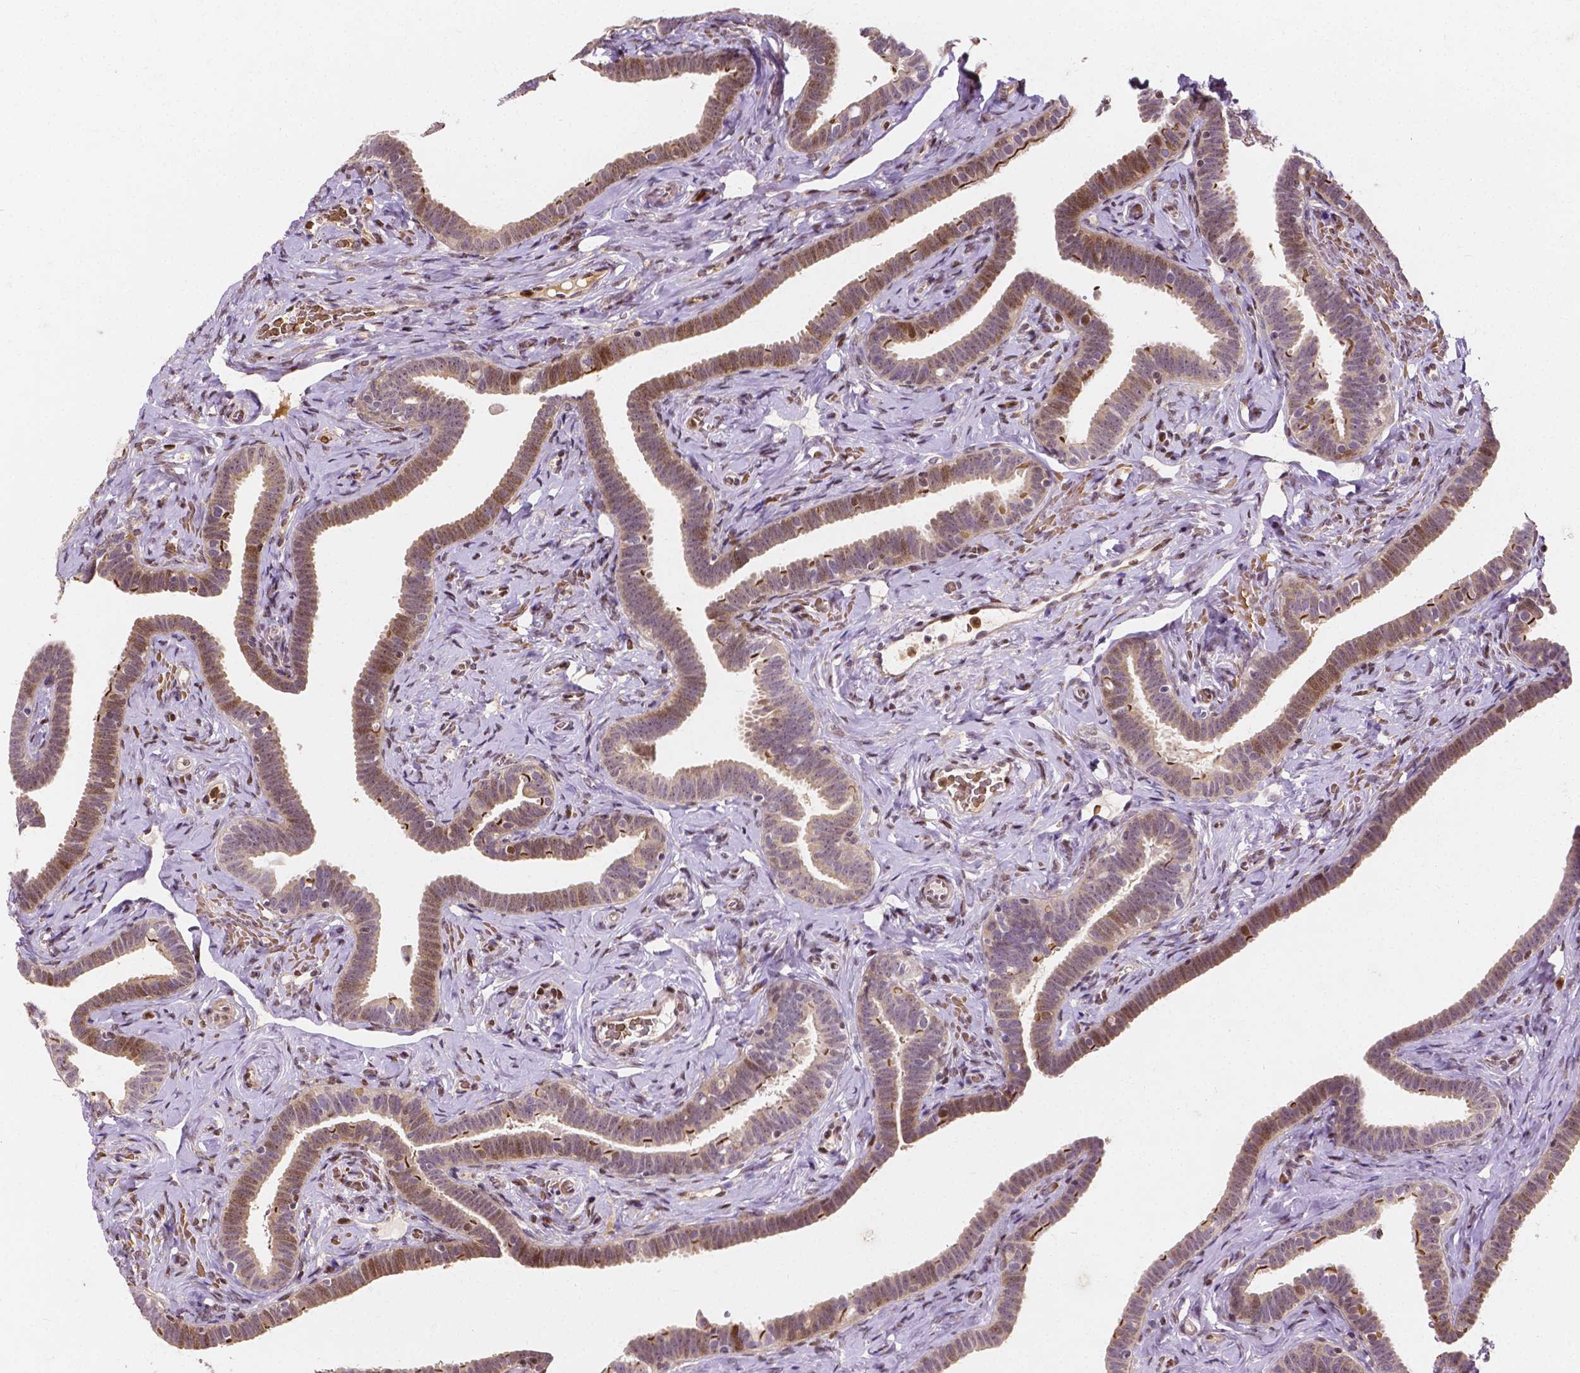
{"staining": {"intensity": "moderate", "quantity": ">75%", "location": "cytoplasmic/membranous"}, "tissue": "fallopian tube", "cell_type": "Glandular cells", "image_type": "normal", "snomed": [{"axis": "morphology", "description": "Normal tissue, NOS"}, {"axis": "topography", "description": "Fallopian tube"}], "caption": "IHC histopathology image of unremarkable fallopian tube stained for a protein (brown), which reveals medium levels of moderate cytoplasmic/membranous positivity in approximately >75% of glandular cells.", "gene": "PTPN18", "patient": {"sex": "female", "age": 69}}